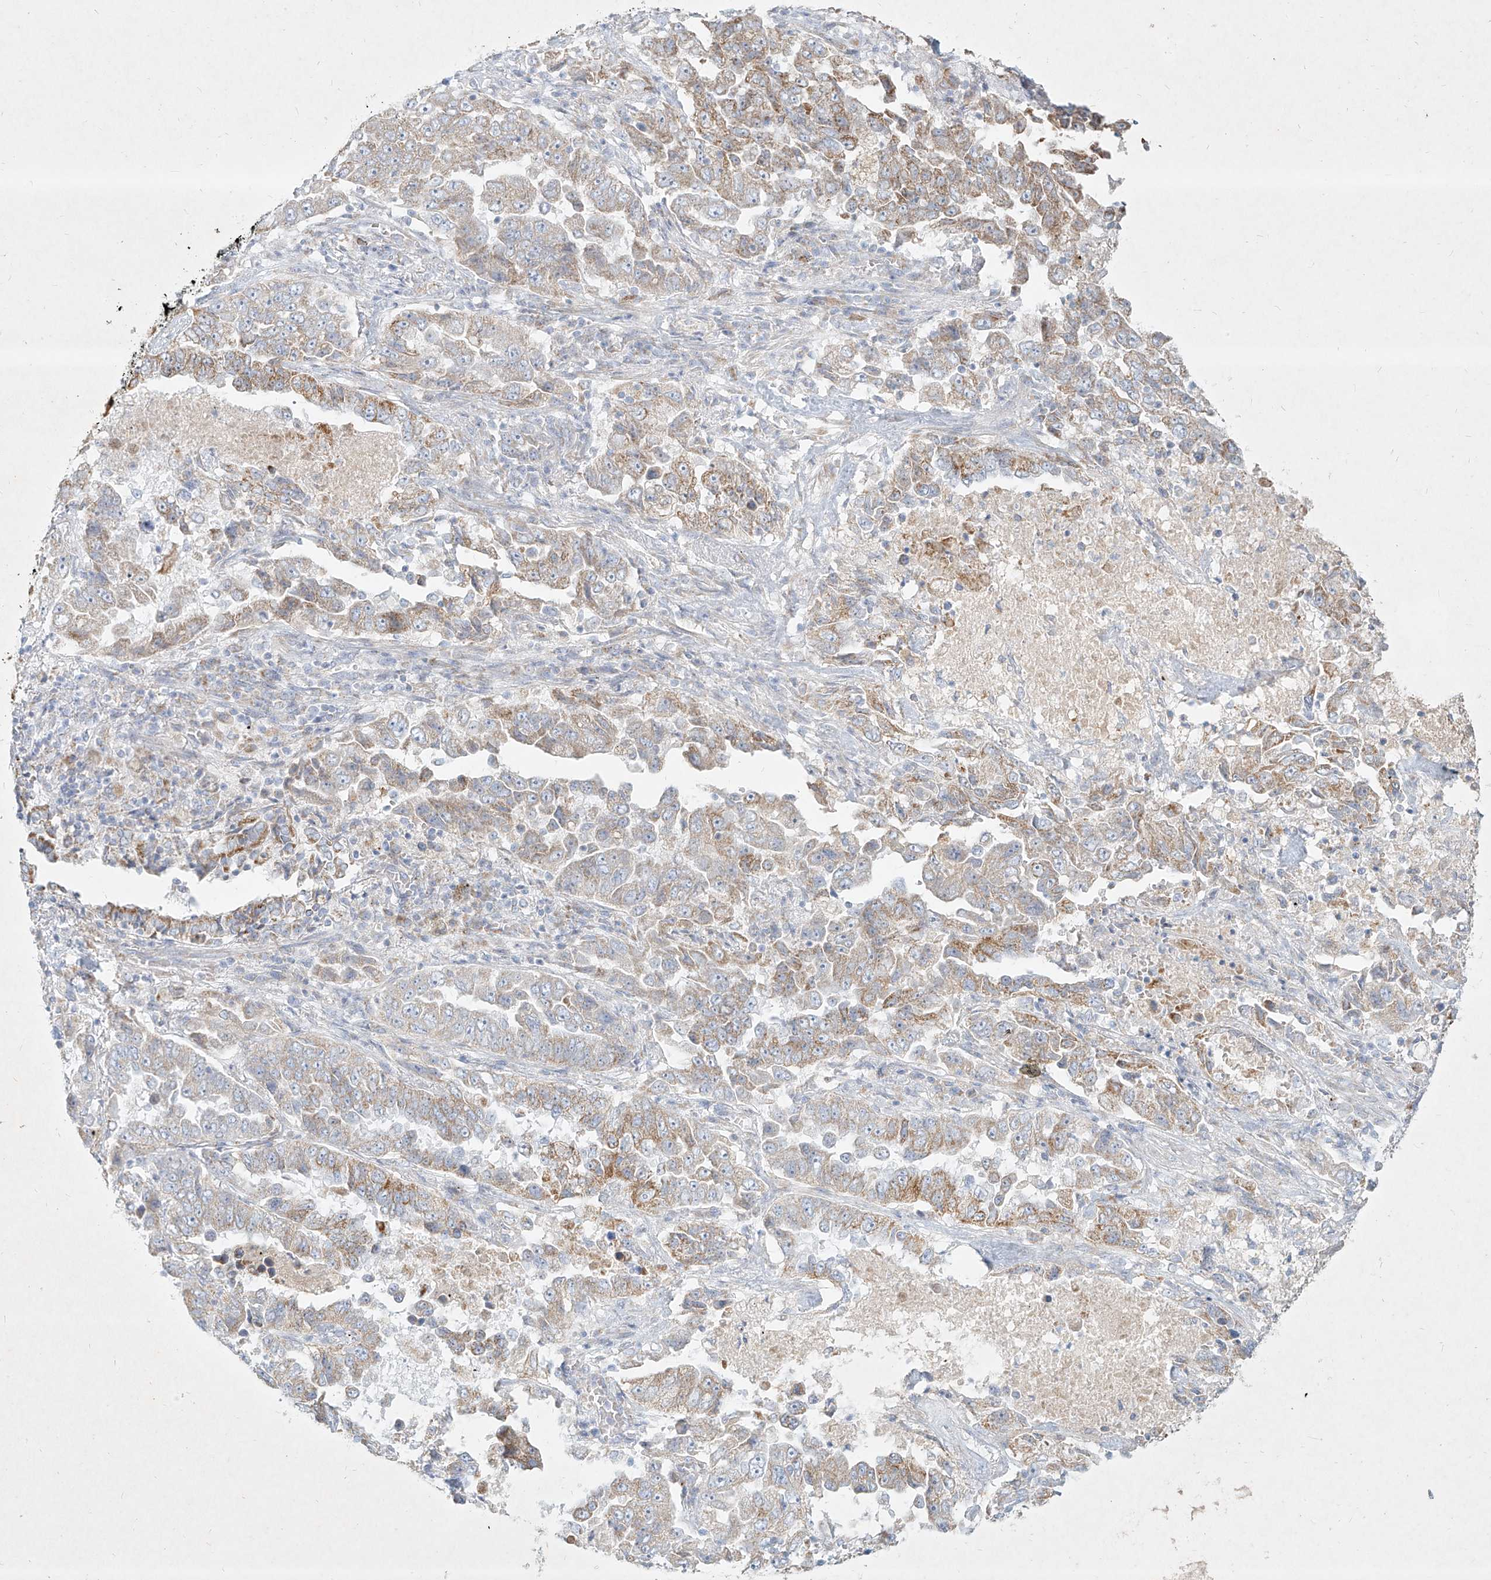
{"staining": {"intensity": "moderate", "quantity": "25%-75%", "location": "cytoplasmic/membranous"}, "tissue": "lung cancer", "cell_type": "Tumor cells", "image_type": "cancer", "snomed": [{"axis": "morphology", "description": "Adenocarcinoma, NOS"}, {"axis": "topography", "description": "Lung"}], "caption": "An IHC histopathology image of neoplastic tissue is shown. Protein staining in brown highlights moderate cytoplasmic/membranous positivity in lung adenocarcinoma within tumor cells.", "gene": "MTX2", "patient": {"sex": "female", "age": 51}}